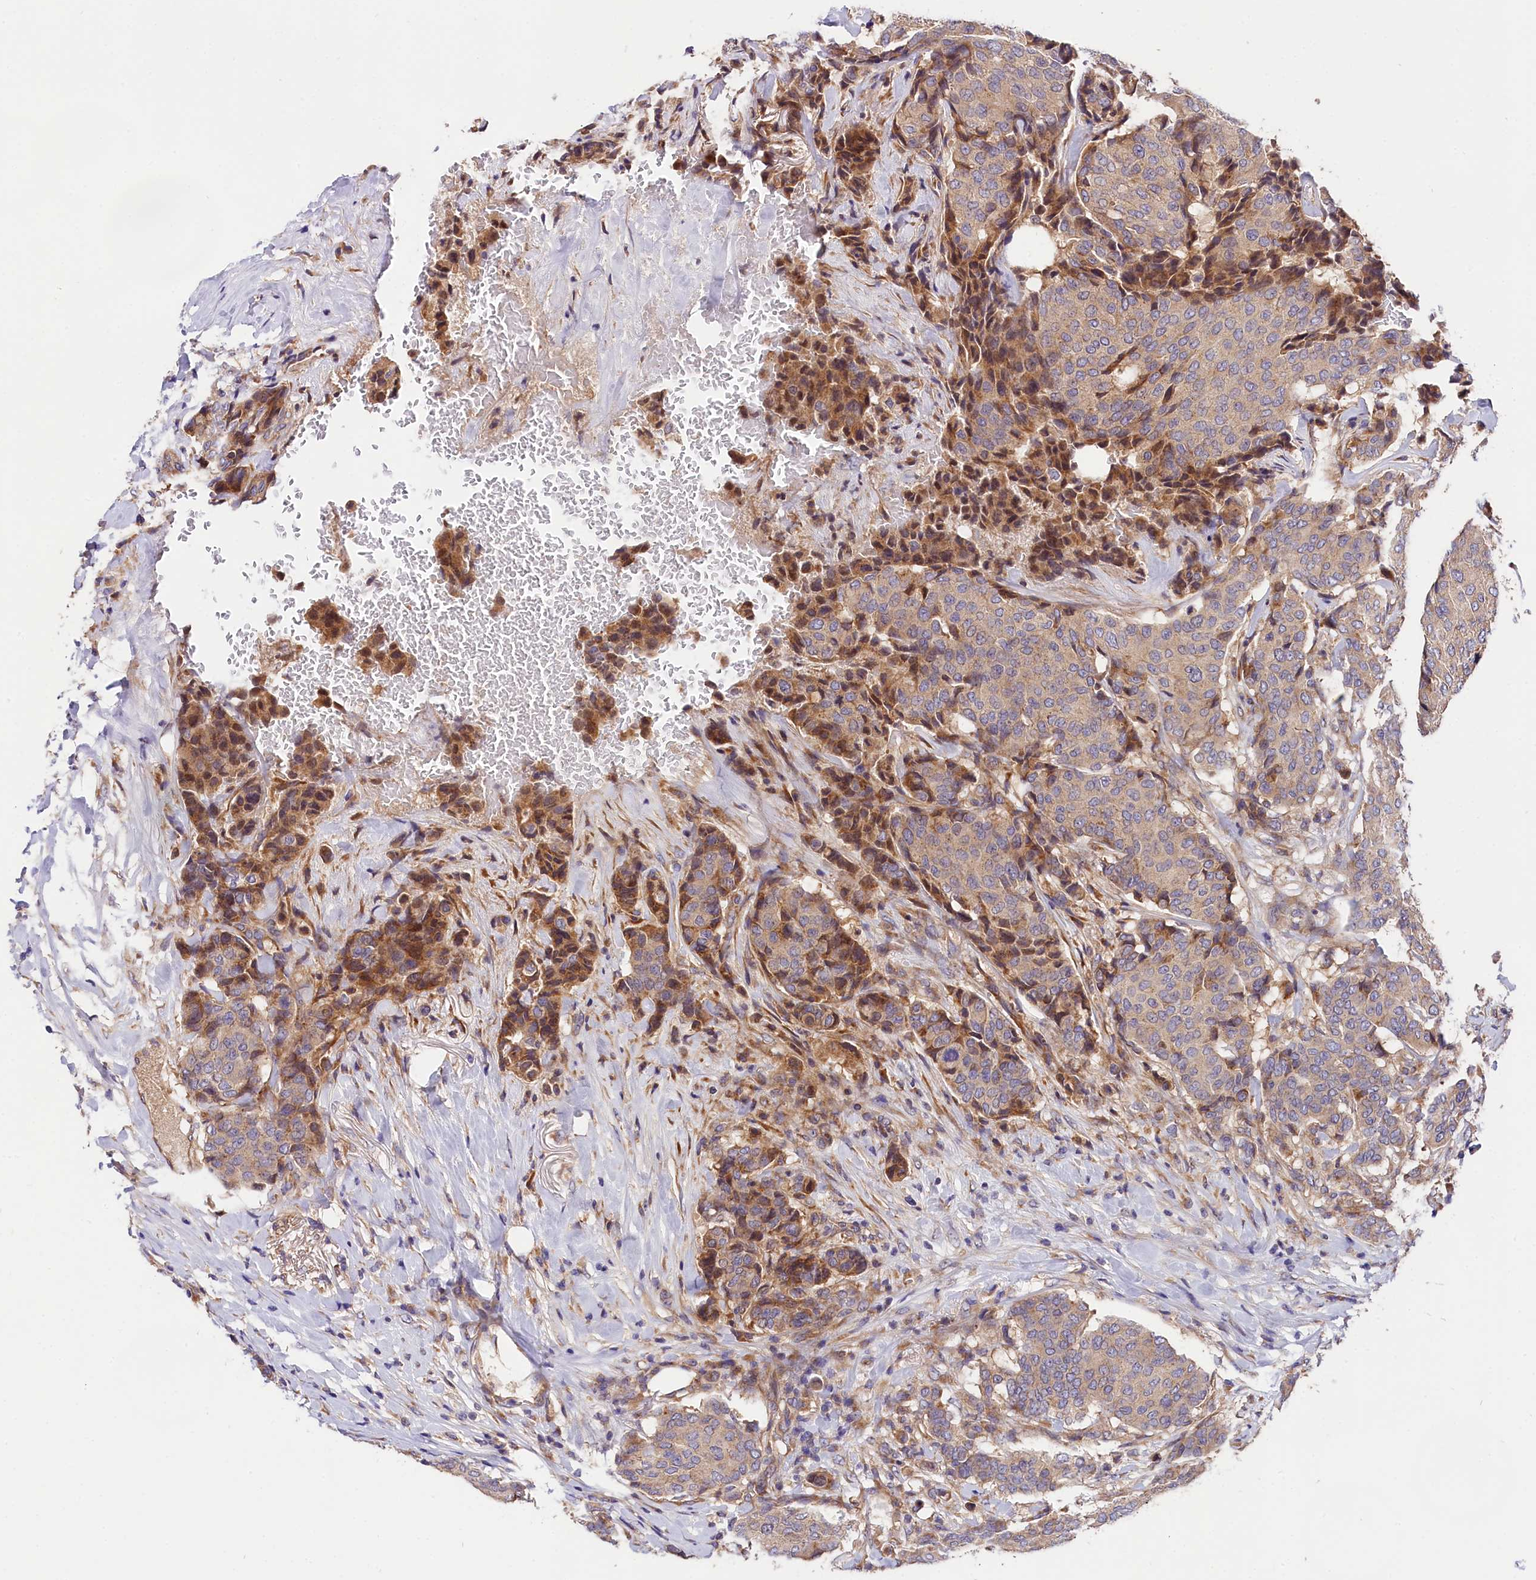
{"staining": {"intensity": "moderate", "quantity": "<25%", "location": "cytoplasmic/membranous"}, "tissue": "breast cancer", "cell_type": "Tumor cells", "image_type": "cancer", "snomed": [{"axis": "morphology", "description": "Duct carcinoma"}, {"axis": "topography", "description": "Breast"}], "caption": "This photomicrograph exhibits breast invasive ductal carcinoma stained with immunohistochemistry (IHC) to label a protein in brown. The cytoplasmic/membranous of tumor cells show moderate positivity for the protein. Nuclei are counter-stained blue.", "gene": "SPG11", "patient": {"sex": "female", "age": 75}}